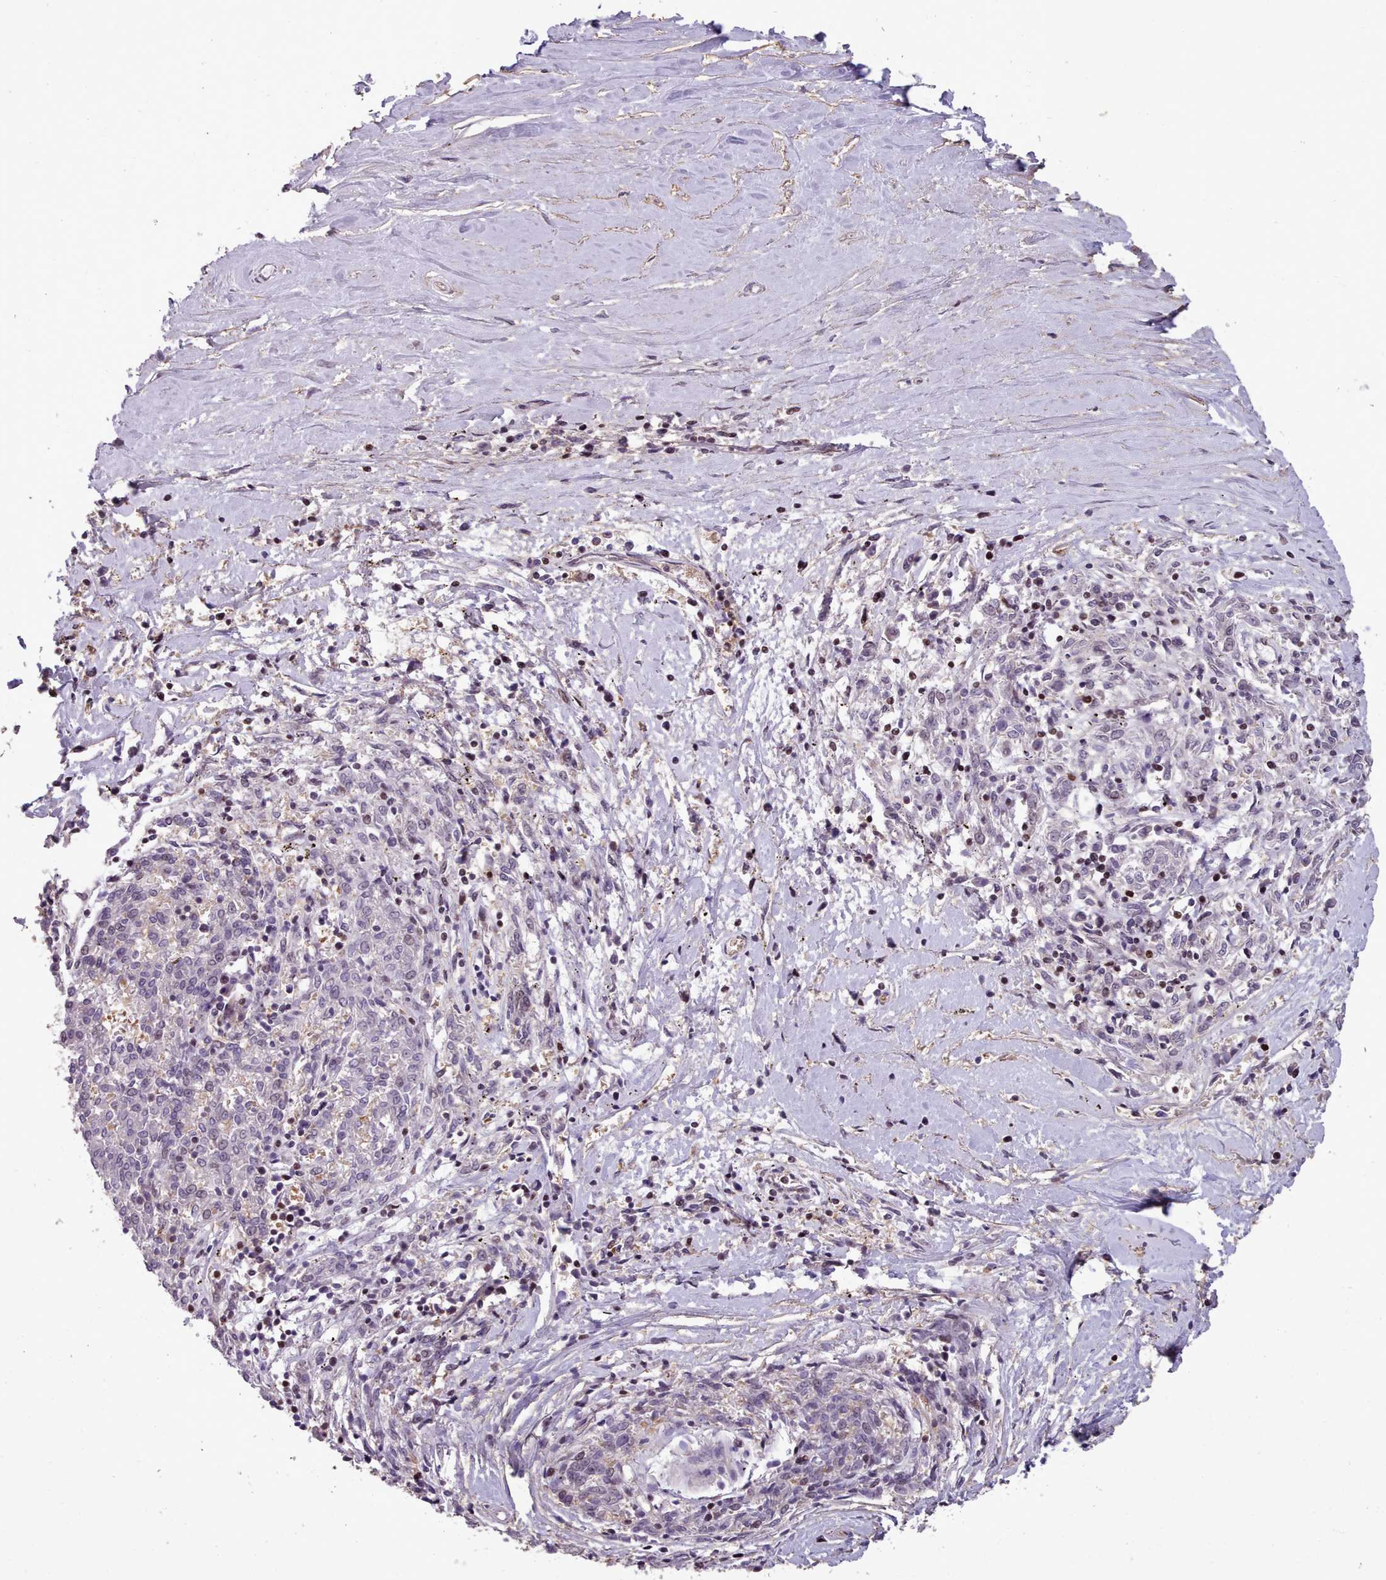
{"staining": {"intensity": "negative", "quantity": "none", "location": "none"}, "tissue": "melanoma", "cell_type": "Tumor cells", "image_type": "cancer", "snomed": [{"axis": "morphology", "description": "Malignant melanoma, NOS"}, {"axis": "topography", "description": "Skin"}], "caption": "Tumor cells show no significant protein staining in malignant melanoma.", "gene": "ENSA", "patient": {"sex": "female", "age": 72}}